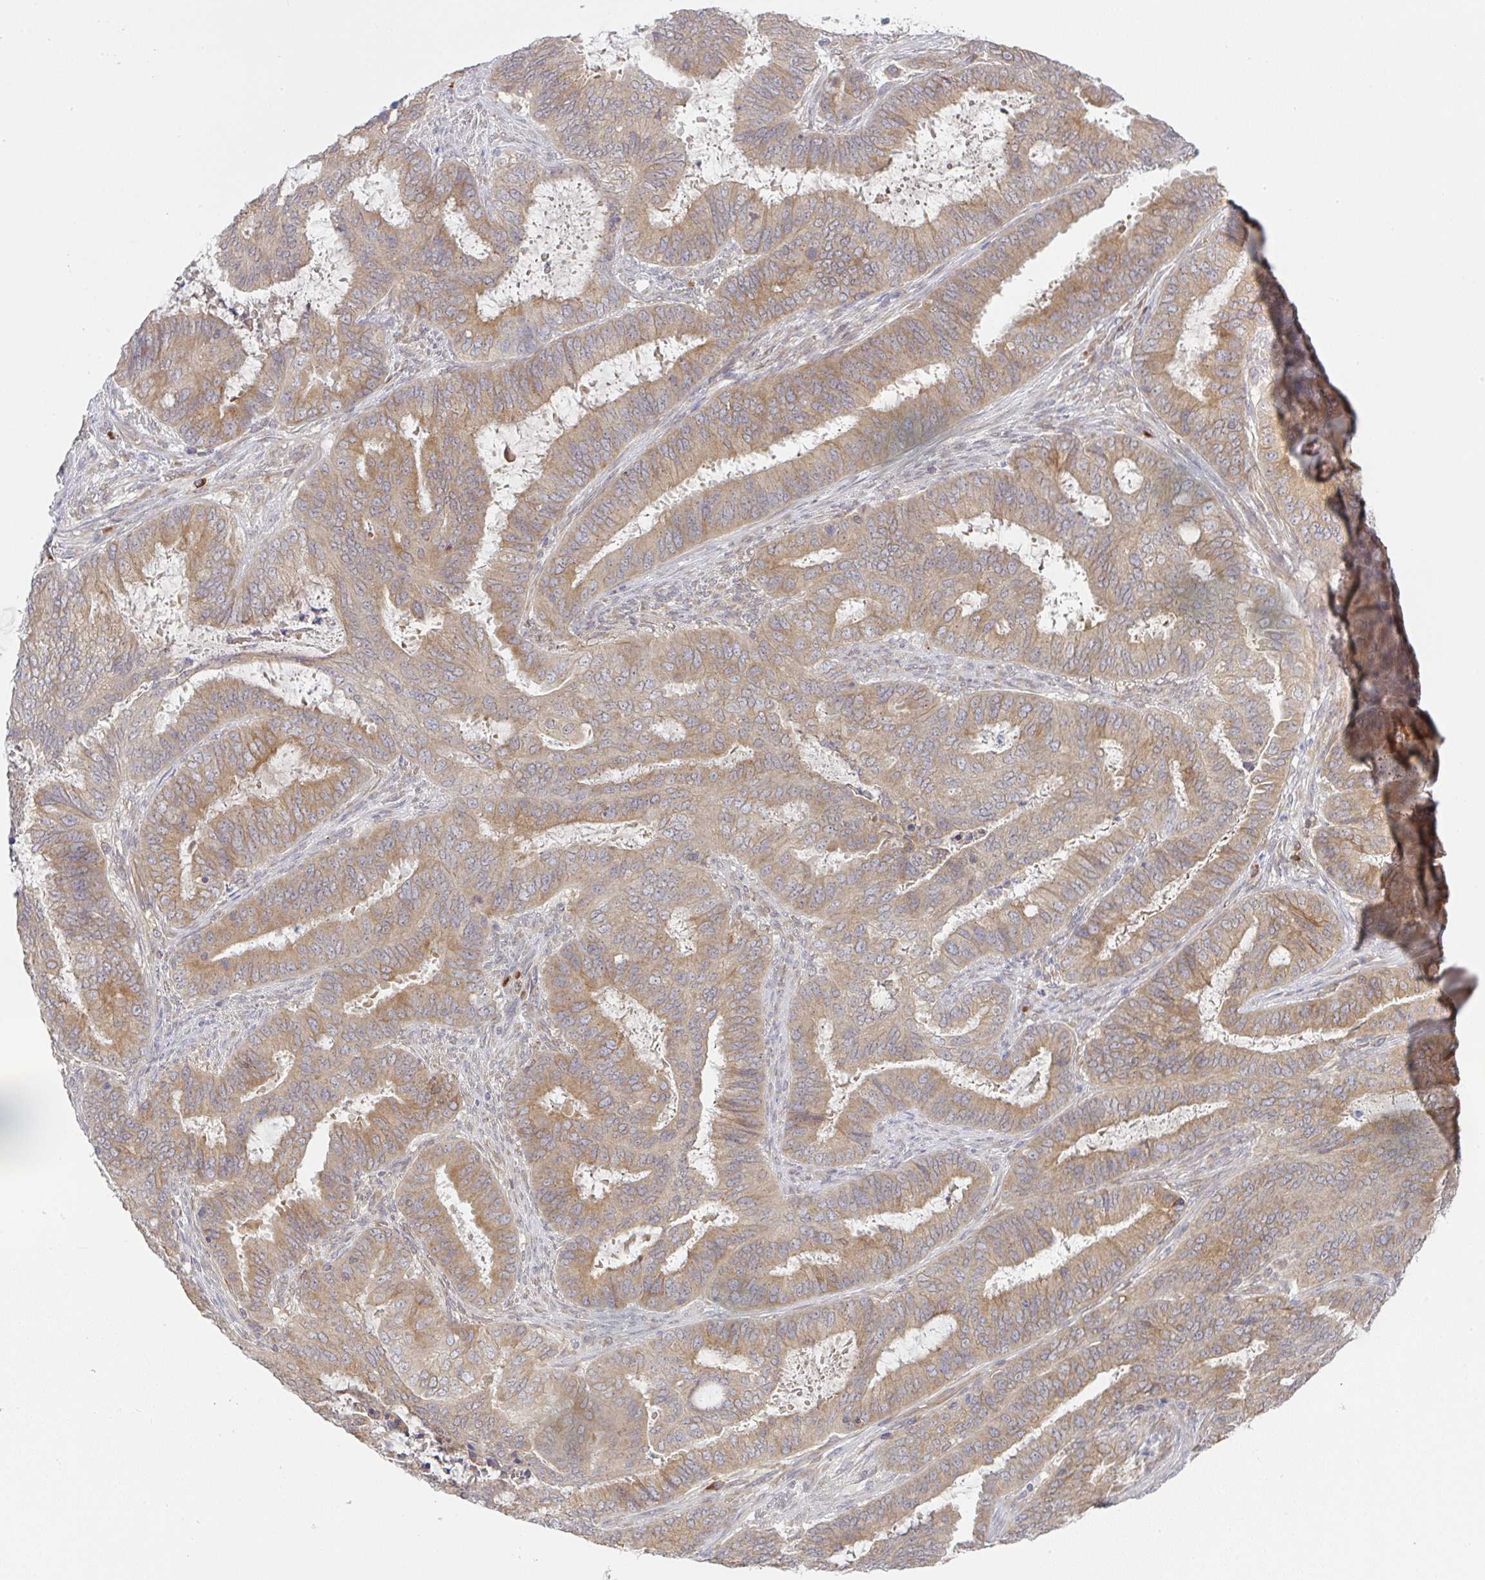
{"staining": {"intensity": "moderate", "quantity": ">75%", "location": "cytoplasmic/membranous"}, "tissue": "endometrial cancer", "cell_type": "Tumor cells", "image_type": "cancer", "snomed": [{"axis": "morphology", "description": "Adenocarcinoma, NOS"}, {"axis": "topography", "description": "Endometrium"}], "caption": "IHC staining of adenocarcinoma (endometrial), which displays medium levels of moderate cytoplasmic/membranous staining in about >75% of tumor cells indicating moderate cytoplasmic/membranous protein positivity. The staining was performed using DAB (brown) for protein detection and nuclei were counterstained in hematoxylin (blue).", "gene": "DERL2", "patient": {"sex": "female", "age": 51}}